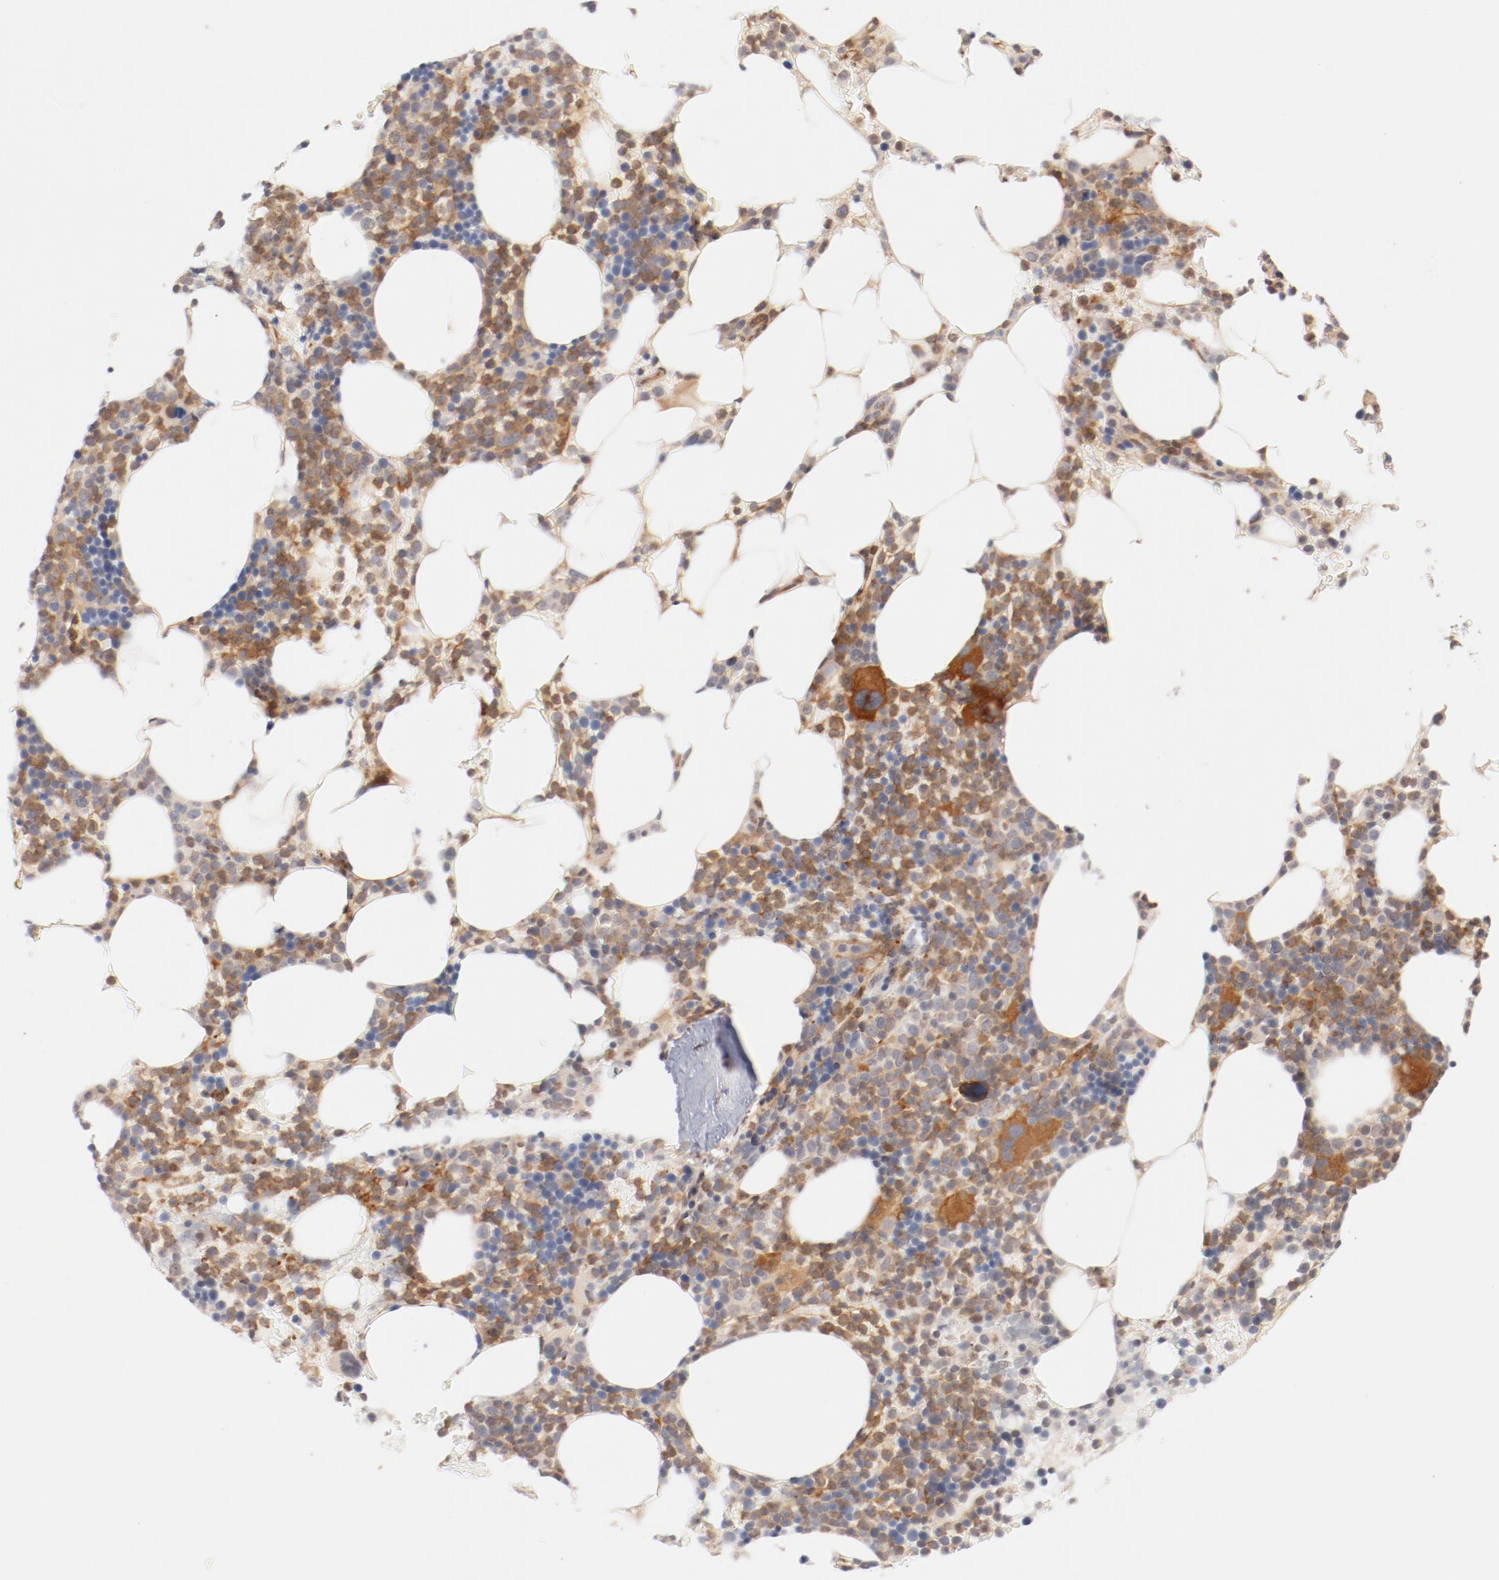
{"staining": {"intensity": "strong", "quantity": ">75%", "location": "cytoplasmic/membranous"}, "tissue": "bone marrow", "cell_type": "Hematopoietic cells", "image_type": "normal", "snomed": [{"axis": "morphology", "description": "Normal tissue, NOS"}, {"axis": "topography", "description": "Bone marrow"}], "caption": "This photomicrograph shows benign bone marrow stained with IHC to label a protein in brown. The cytoplasmic/membranous of hematopoietic cells show strong positivity for the protein. Nuclei are counter-stained blue.", "gene": "ZNF267", "patient": {"sex": "female", "age": 66}}